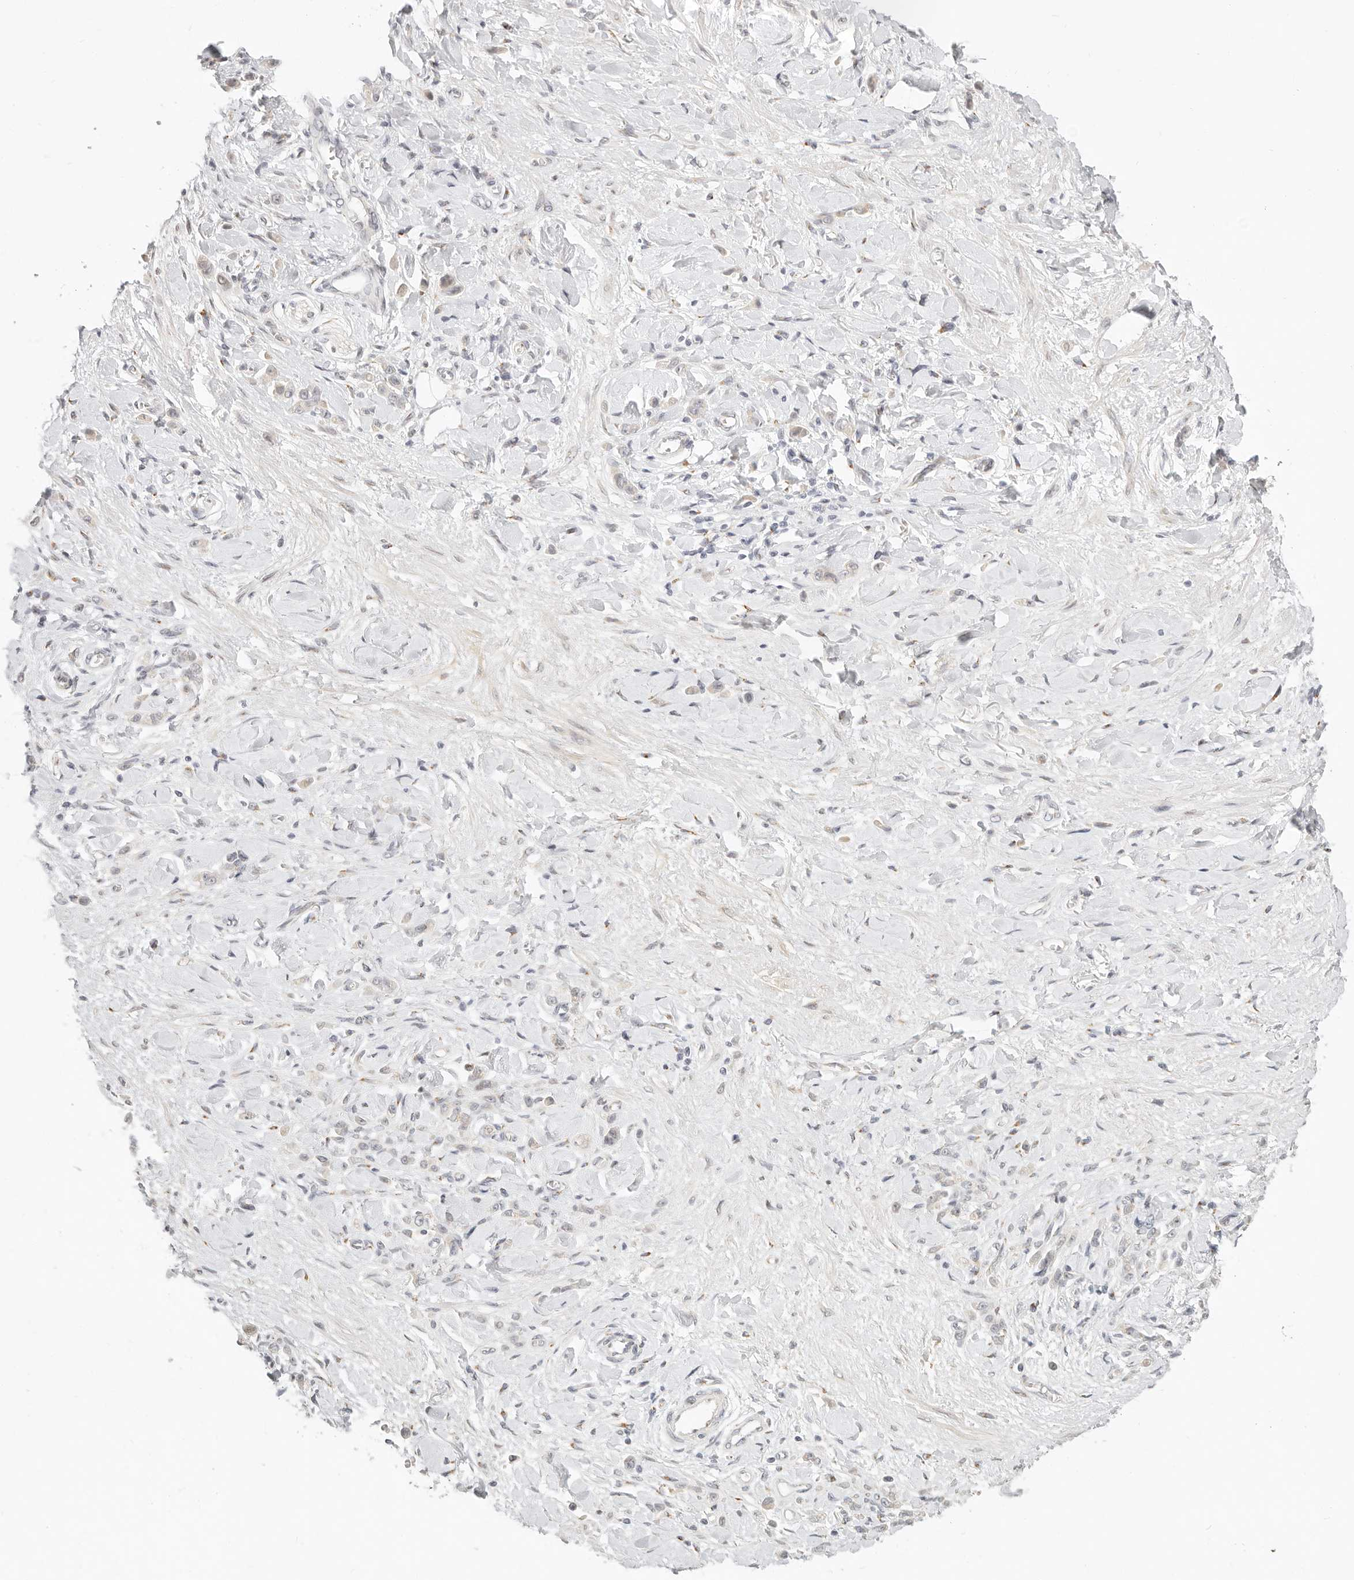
{"staining": {"intensity": "negative", "quantity": "none", "location": "none"}, "tissue": "stomach cancer", "cell_type": "Tumor cells", "image_type": "cancer", "snomed": [{"axis": "morphology", "description": "Normal tissue, NOS"}, {"axis": "morphology", "description": "Adenocarcinoma, NOS"}, {"axis": "topography", "description": "Stomach"}], "caption": "A high-resolution micrograph shows immunohistochemistry (IHC) staining of stomach adenocarcinoma, which demonstrates no significant positivity in tumor cells.", "gene": "FAM20B", "patient": {"sex": "male", "age": 82}}